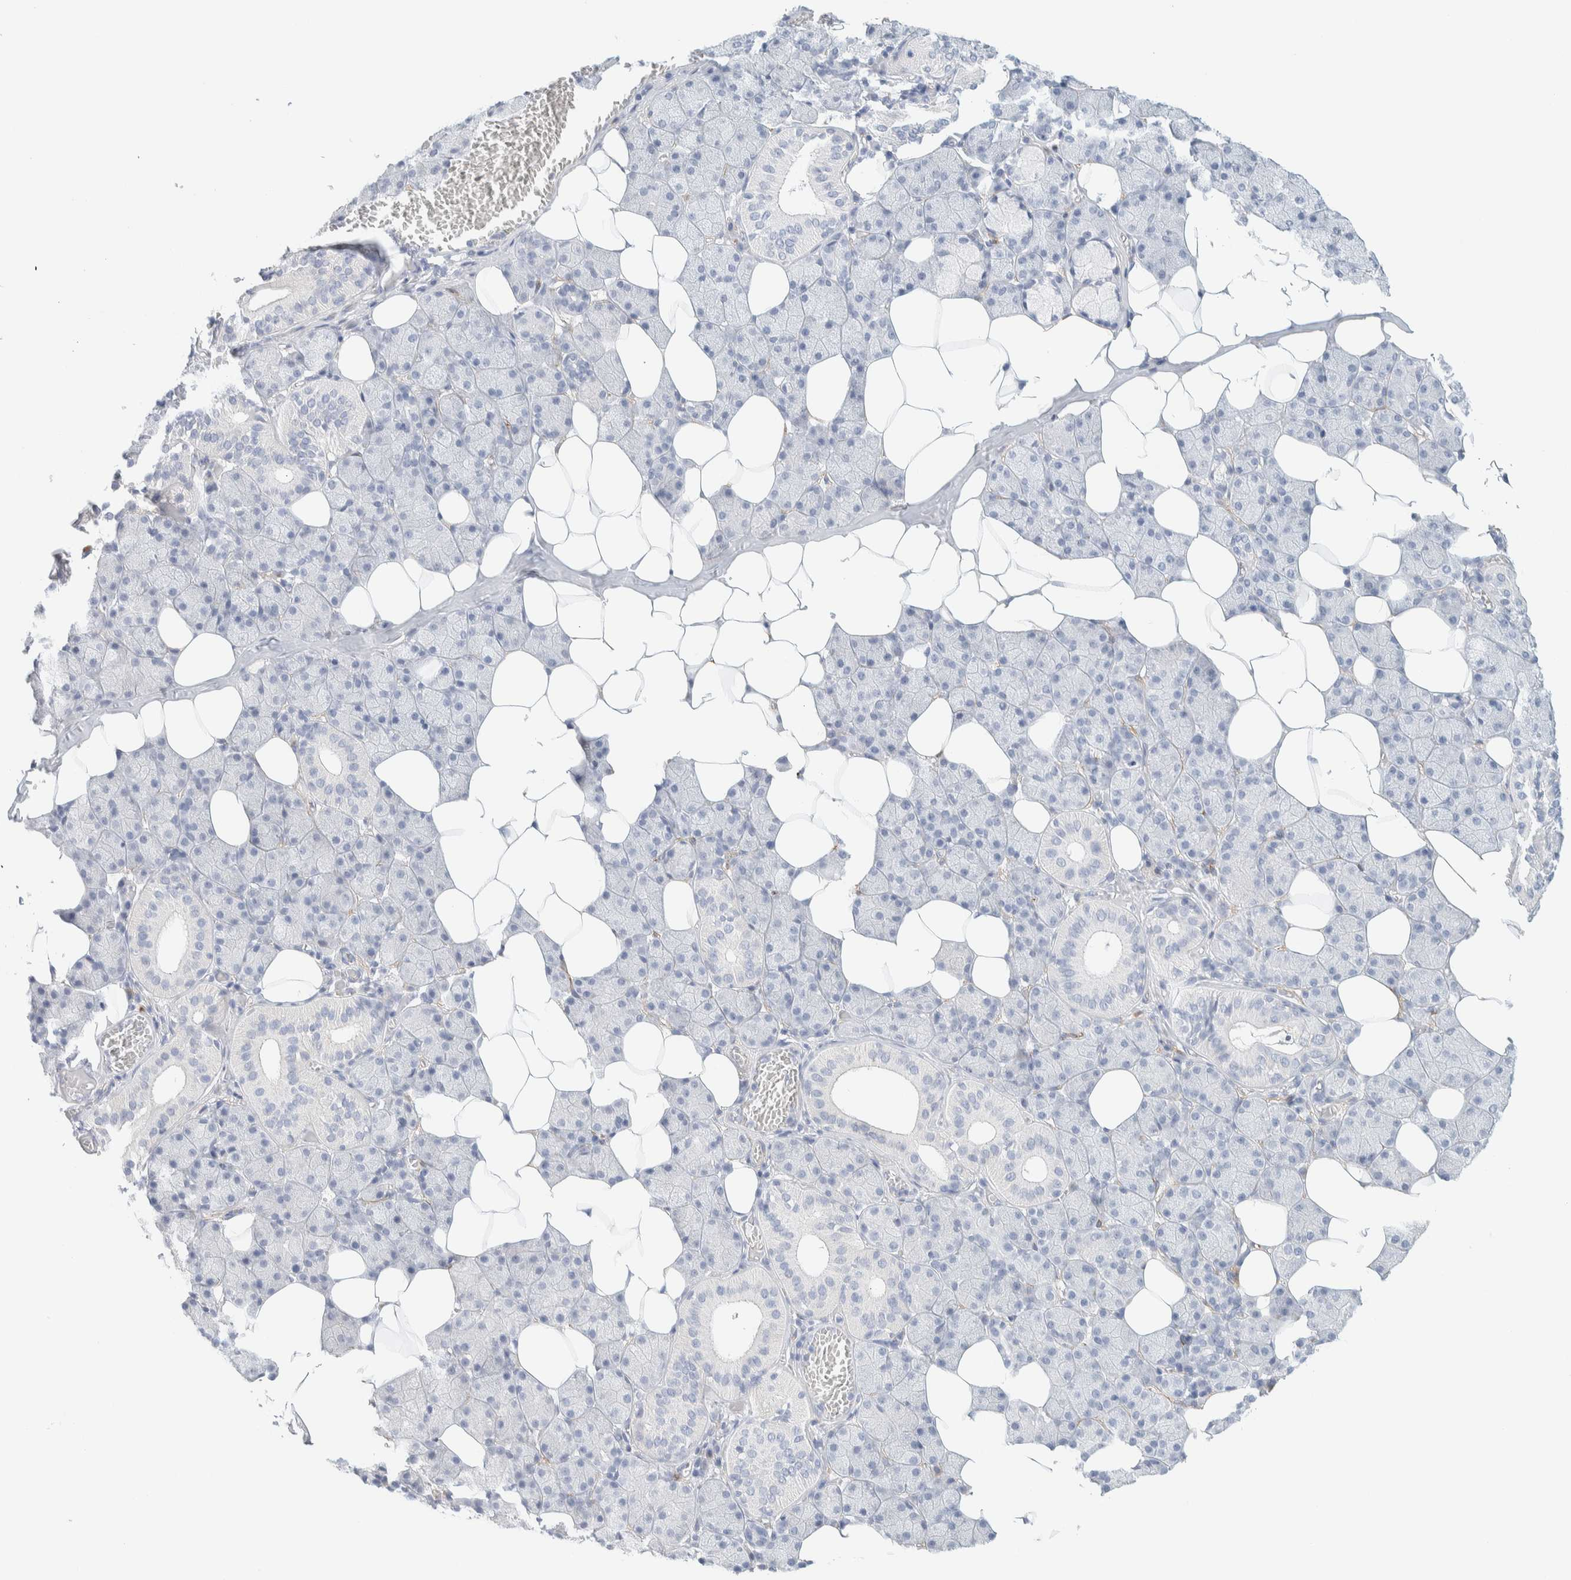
{"staining": {"intensity": "negative", "quantity": "none", "location": "none"}, "tissue": "salivary gland", "cell_type": "Glandular cells", "image_type": "normal", "snomed": [{"axis": "morphology", "description": "Normal tissue, NOS"}, {"axis": "topography", "description": "Salivary gland"}], "caption": "The image reveals no staining of glandular cells in normal salivary gland.", "gene": "ATCAY", "patient": {"sex": "female", "age": 33}}